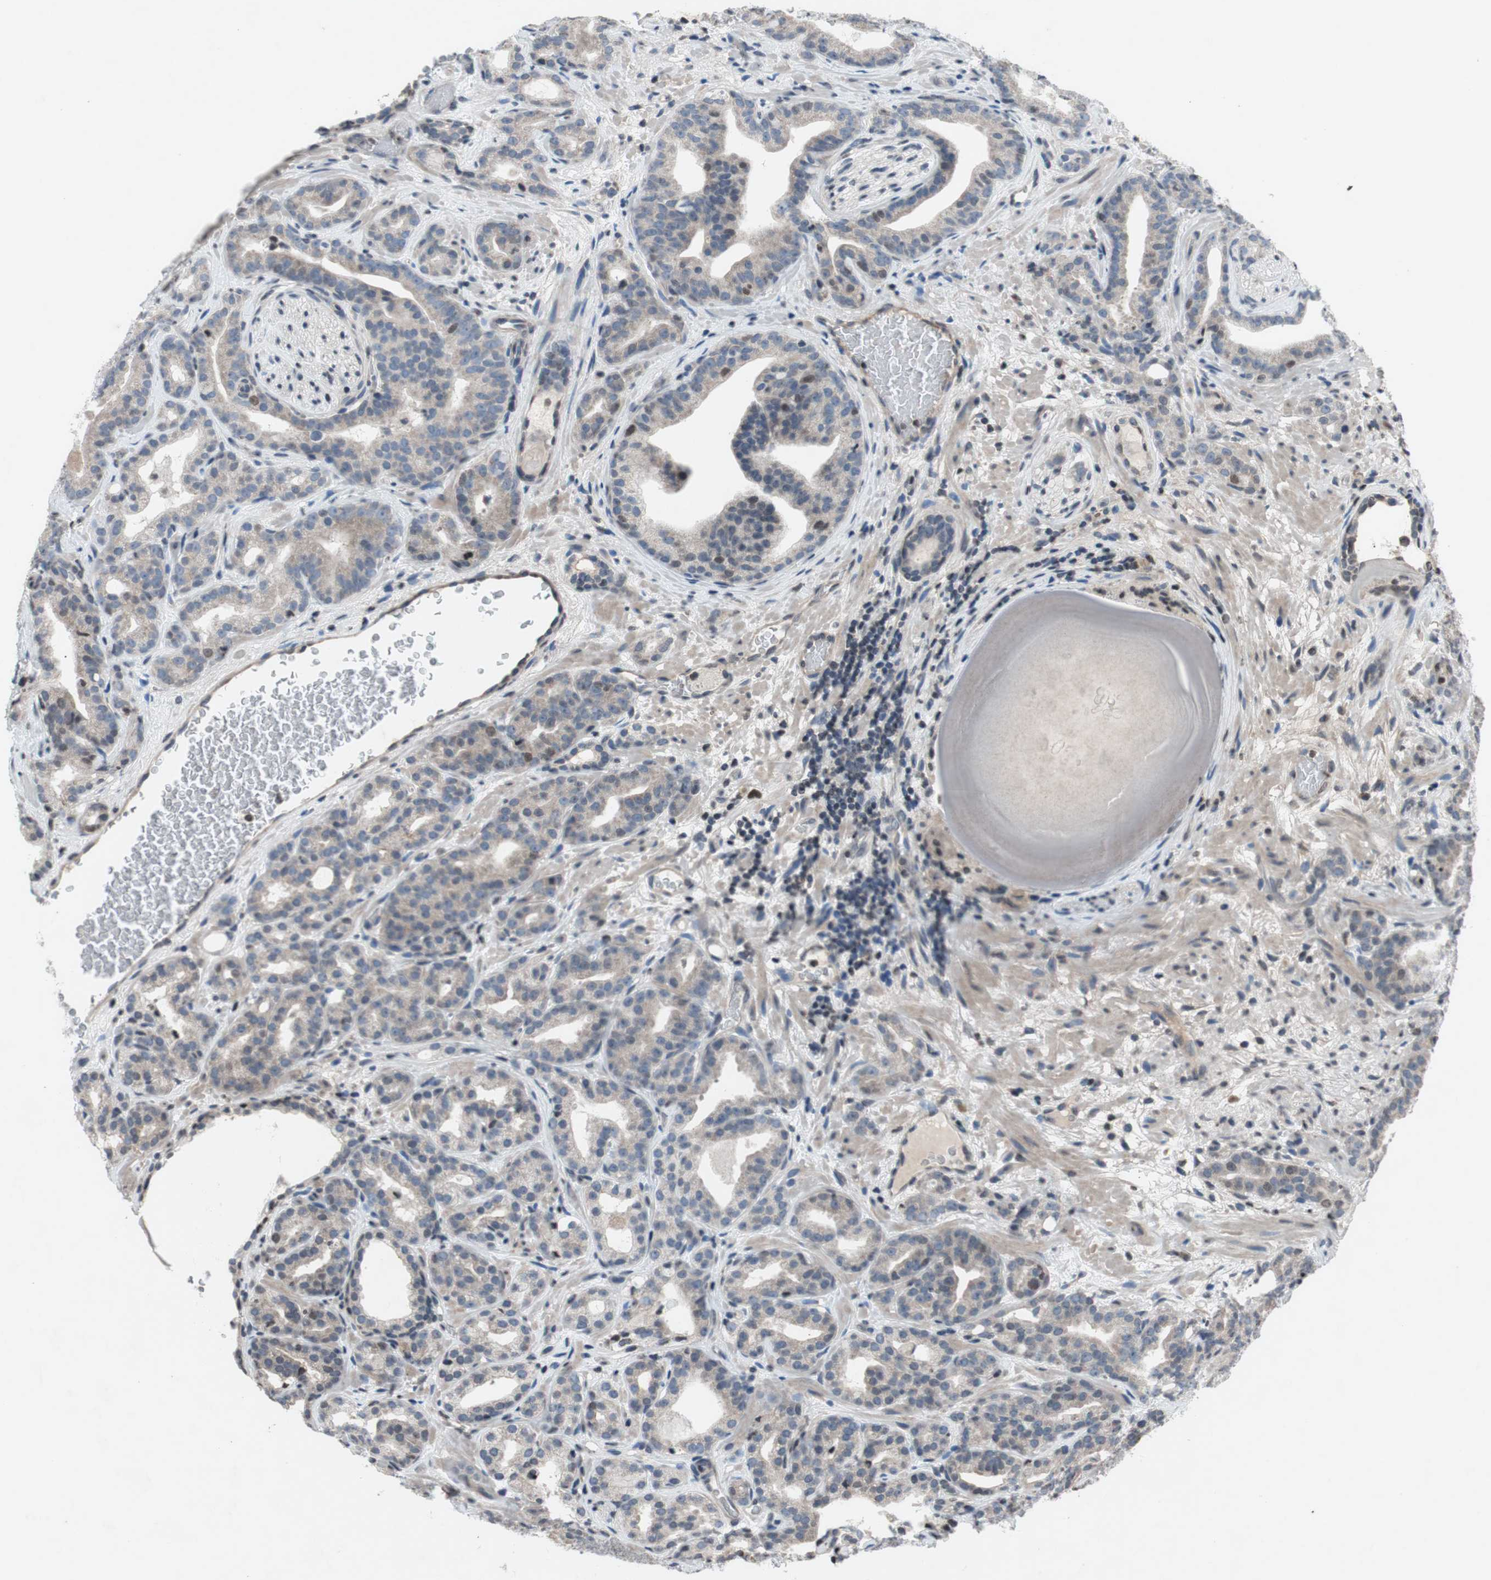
{"staining": {"intensity": "weak", "quantity": "<25%", "location": "cytoplasmic/membranous,nuclear"}, "tissue": "prostate cancer", "cell_type": "Tumor cells", "image_type": "cancer", "snomed": [{"axis": "morphology", "description": "Adenocarcinoma, Low grade"}, {"axis": "topography", "description": "Prostate"}], "caption": "Immunohistochemistry (IHC) of prostate cancer (low-grade adenocarcinoma) shows no staining in tumor cells. (DAB (3,3'-diaminobenzidine) IHC visualized using brightfield microscopy, high magnification).", "gene": "MCM6", "patient": {"sex": "male", "age": 63}}